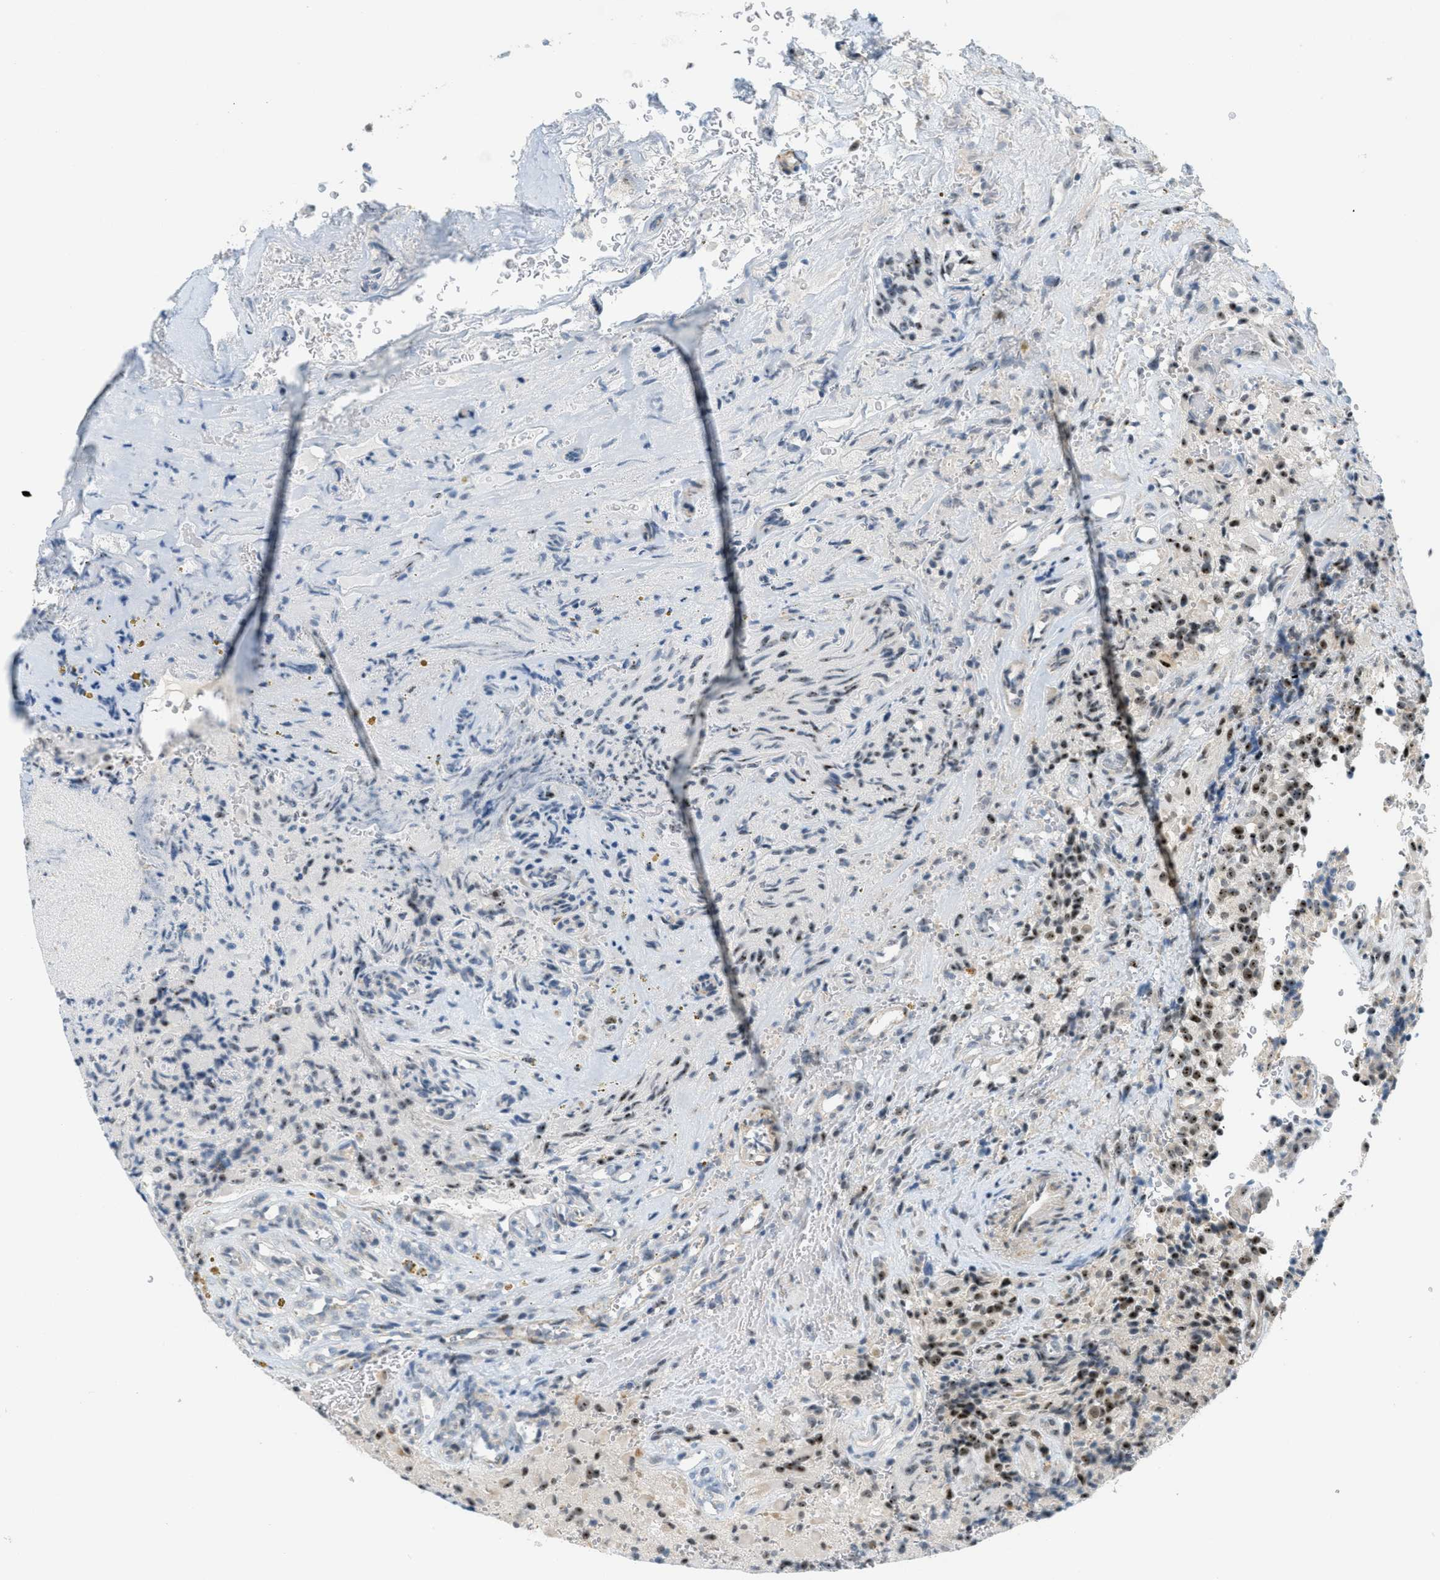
{"staining": {"intensity": "moderate", "quantity": "25%-75%", "location": "nuclear"}, "tissue": "glioma", "cell_type": "Tumor cells", "image_type": "cancer", "snomed": [{"axis": "morphology", "description": "Glioma, malignant, High grade"}, {"axis": "topography", "description": "Brain"}], "caption": "Human malignant high-grade glioma stained with a brown dye shows moderate nuclear positive expression in approximately 25%-75% of tumor cells.", "gene": "DDX47", "patient": {"sex": "male", "age": 71}}